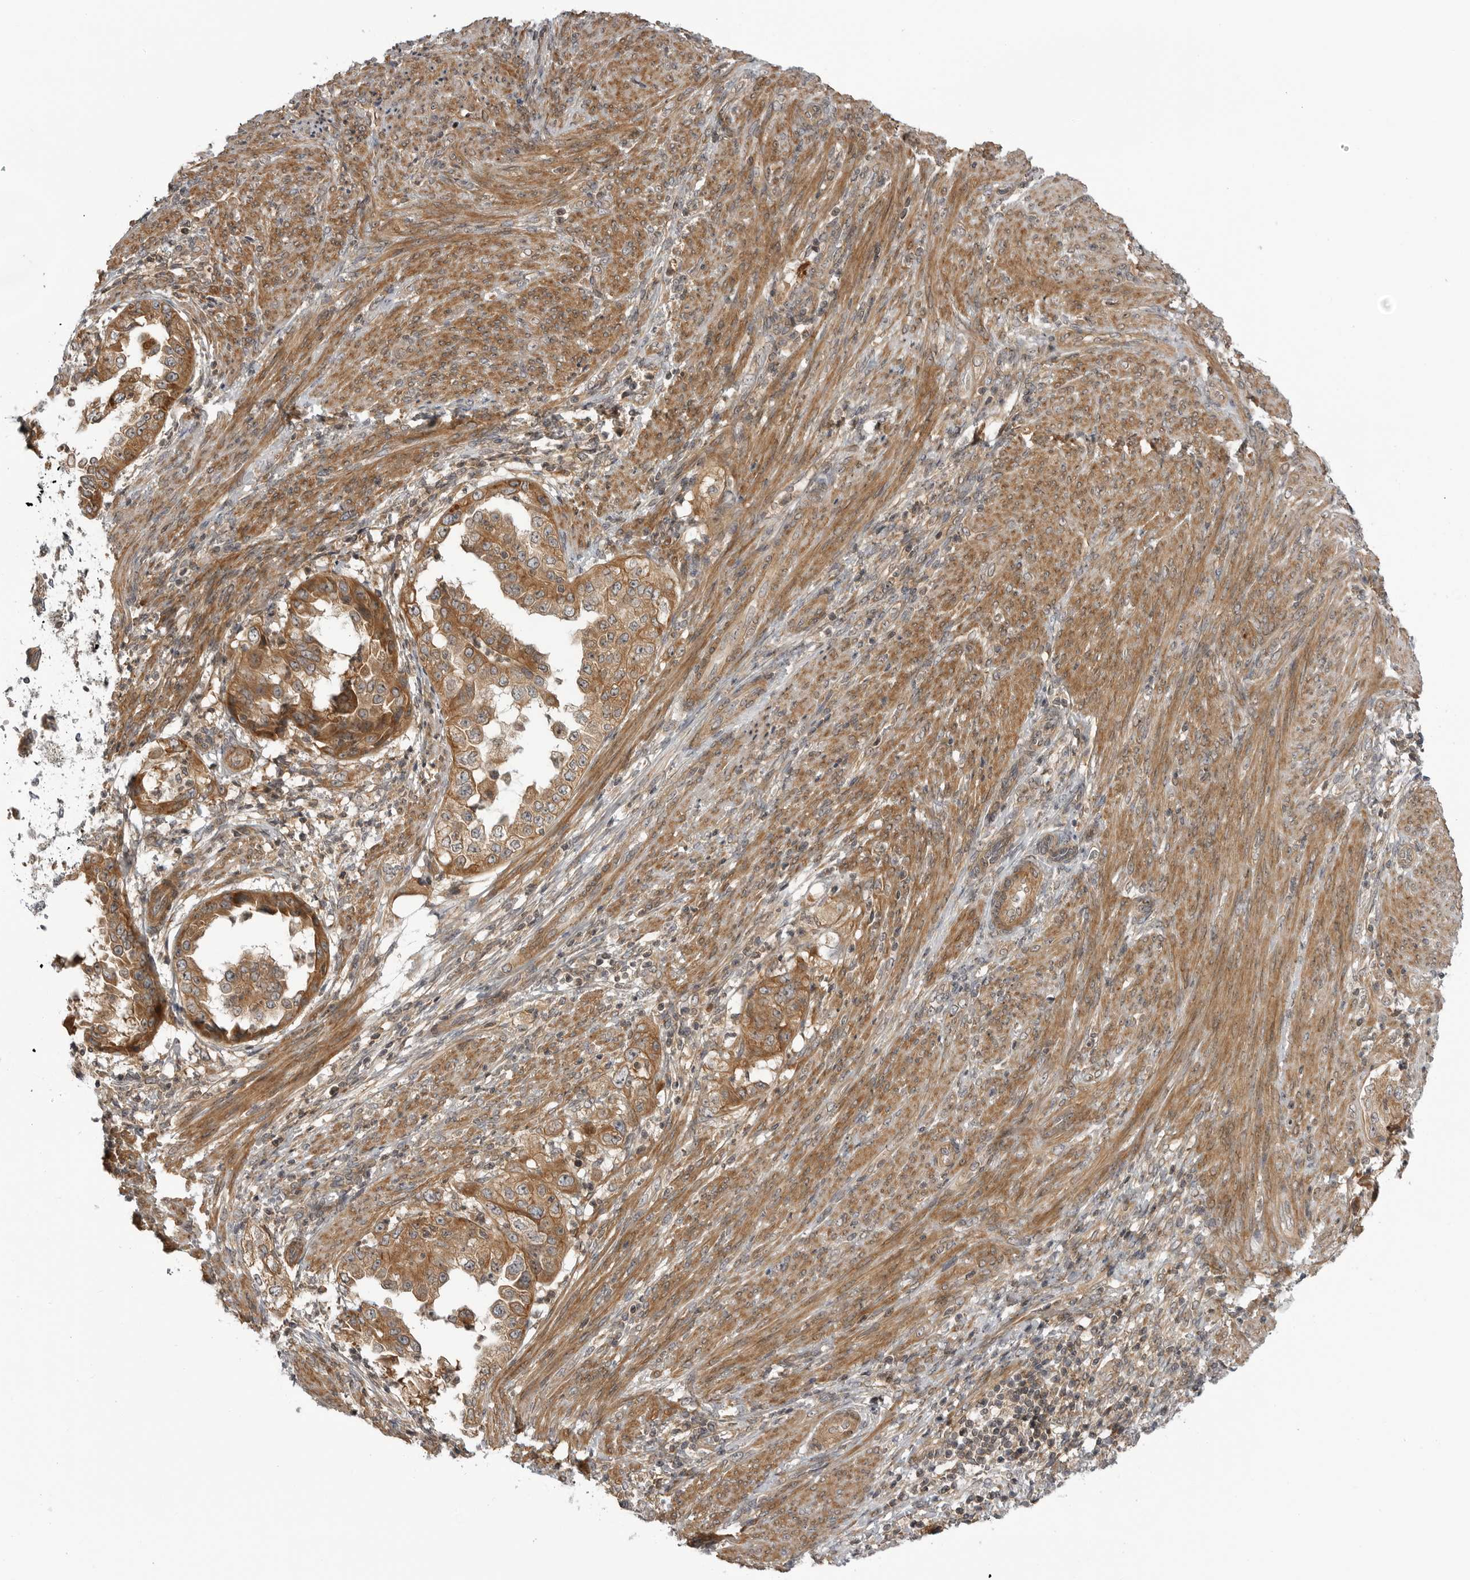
{"staining": {"intensity": "moderate", "quantity": ">75%", "location": "cytoplasmic/membranous"}, "tissue": "endometrial cancer", "cell_type": "Tumor cells", "image_type": "cancer", "snomed": [{"axis": "morphology", "description": "Adenocarcinoma, NOS"}, {"axis": "topography", "description": "Endometrium"}], "caption": "This is a micrograph of immunohistochemistry (IHC) staining of endometrial cancer (adenocarcinoma), which shows moderate staining in the cytoplasmic/membranous of tumor cells.", "gene": "LRRC45", "patient": {"sex": "female", "age": 85}}